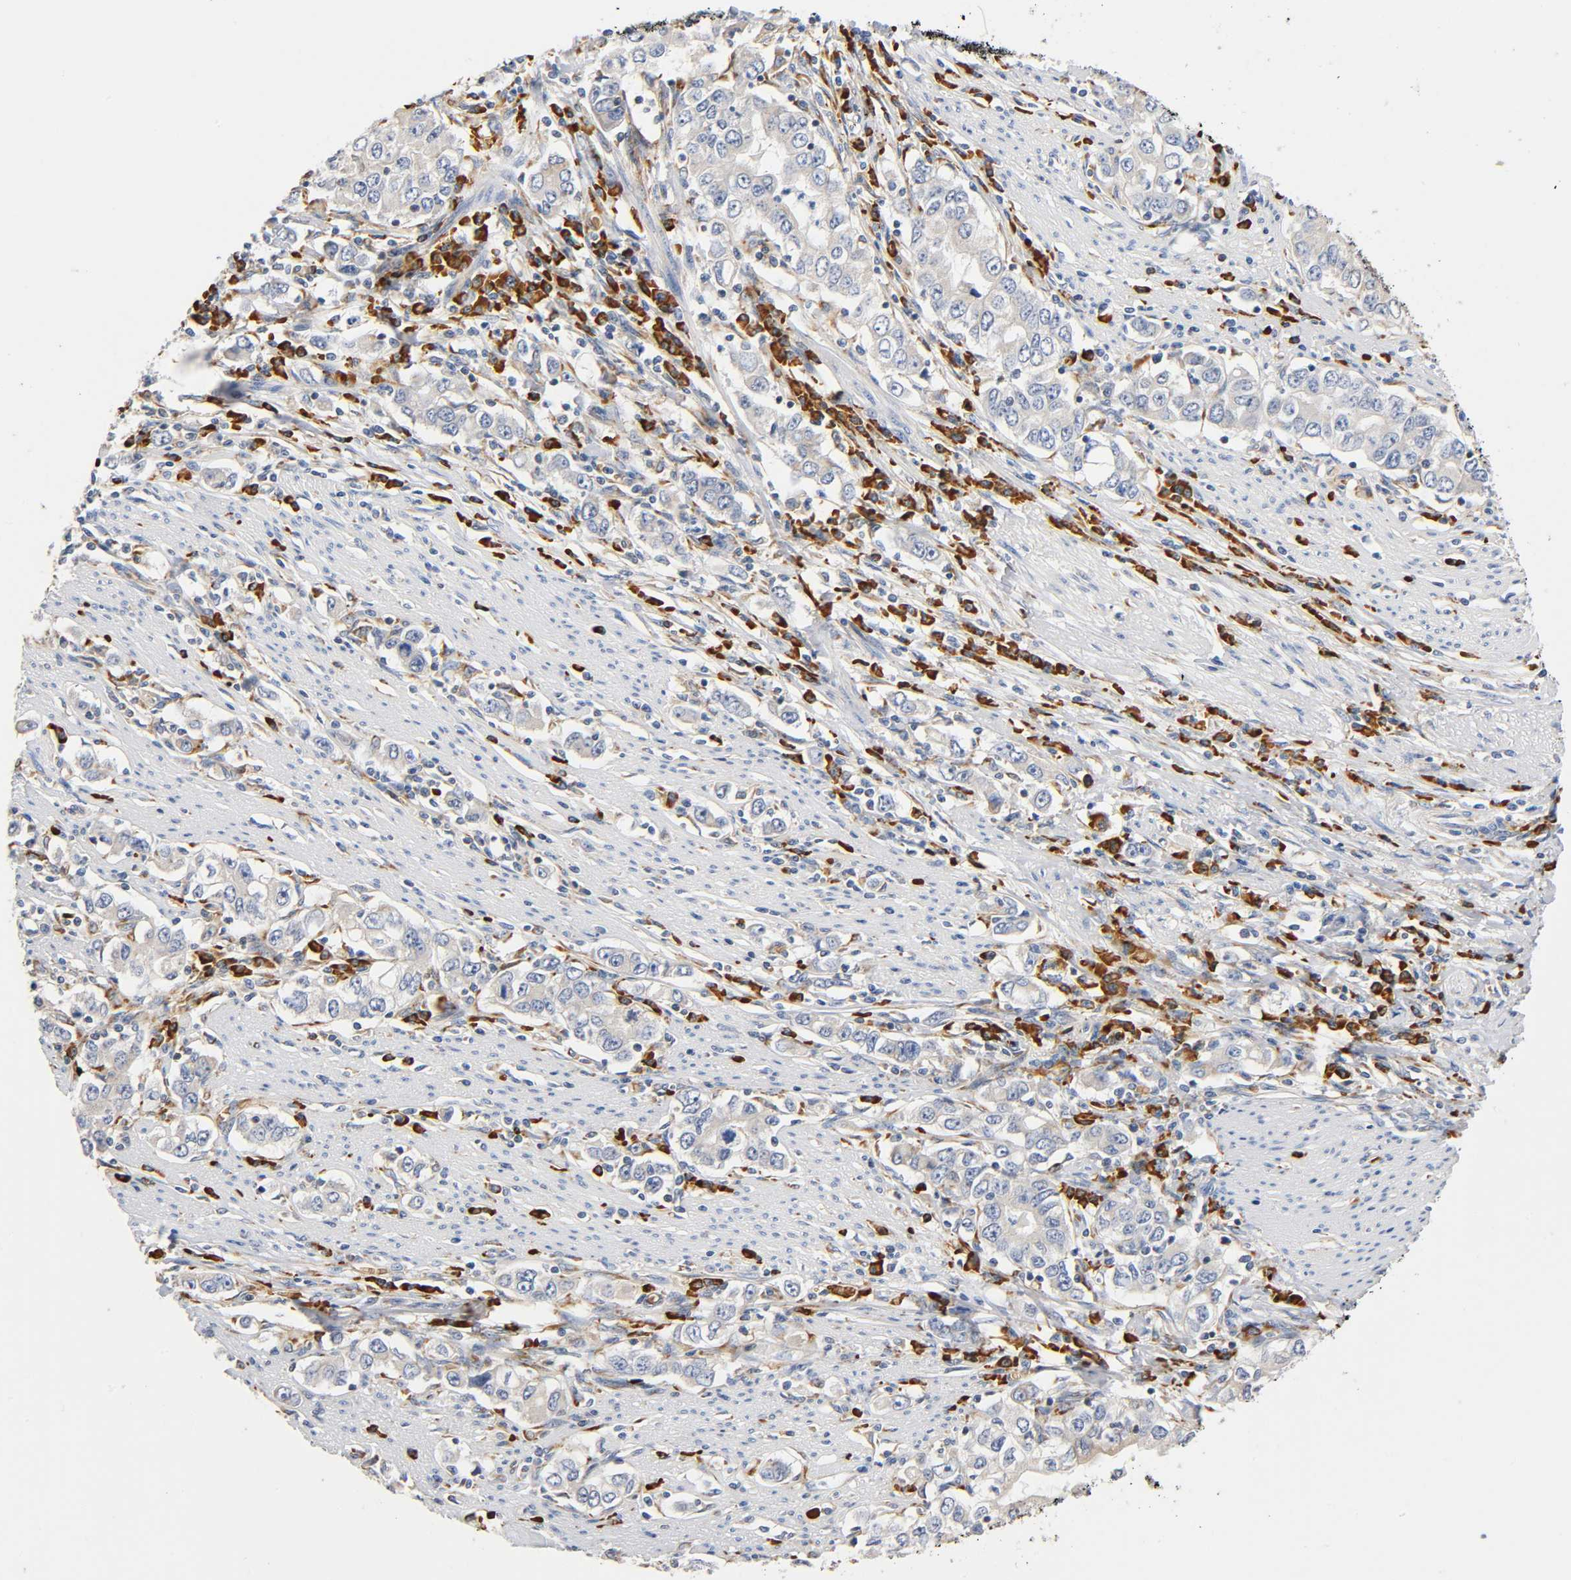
{"staining": {"intensity": "weak", "quantity": "25%-75%", "location": "cytoplasmic/membranous"}, "tissue": "stomach cancer", "cell_type": "Tumor cells", "image_type": "cancer", "snomed": [{"axis": "morphology", "description": "Adenocarcinoma, NOS"}, {"axis": "topography", "description": "Stomach, lower"}], "caption": "Immunohistochemistry (IHC) photomicrograph of human stomach adenocarcinoma stained for a protein (brown), which exhibits low levels of weak cytoplasmic/membranous expression in approximately 25%-75% of tumor cells.", "gene": "UCKL1", "patient": {"sex": "female", "age": 72}}